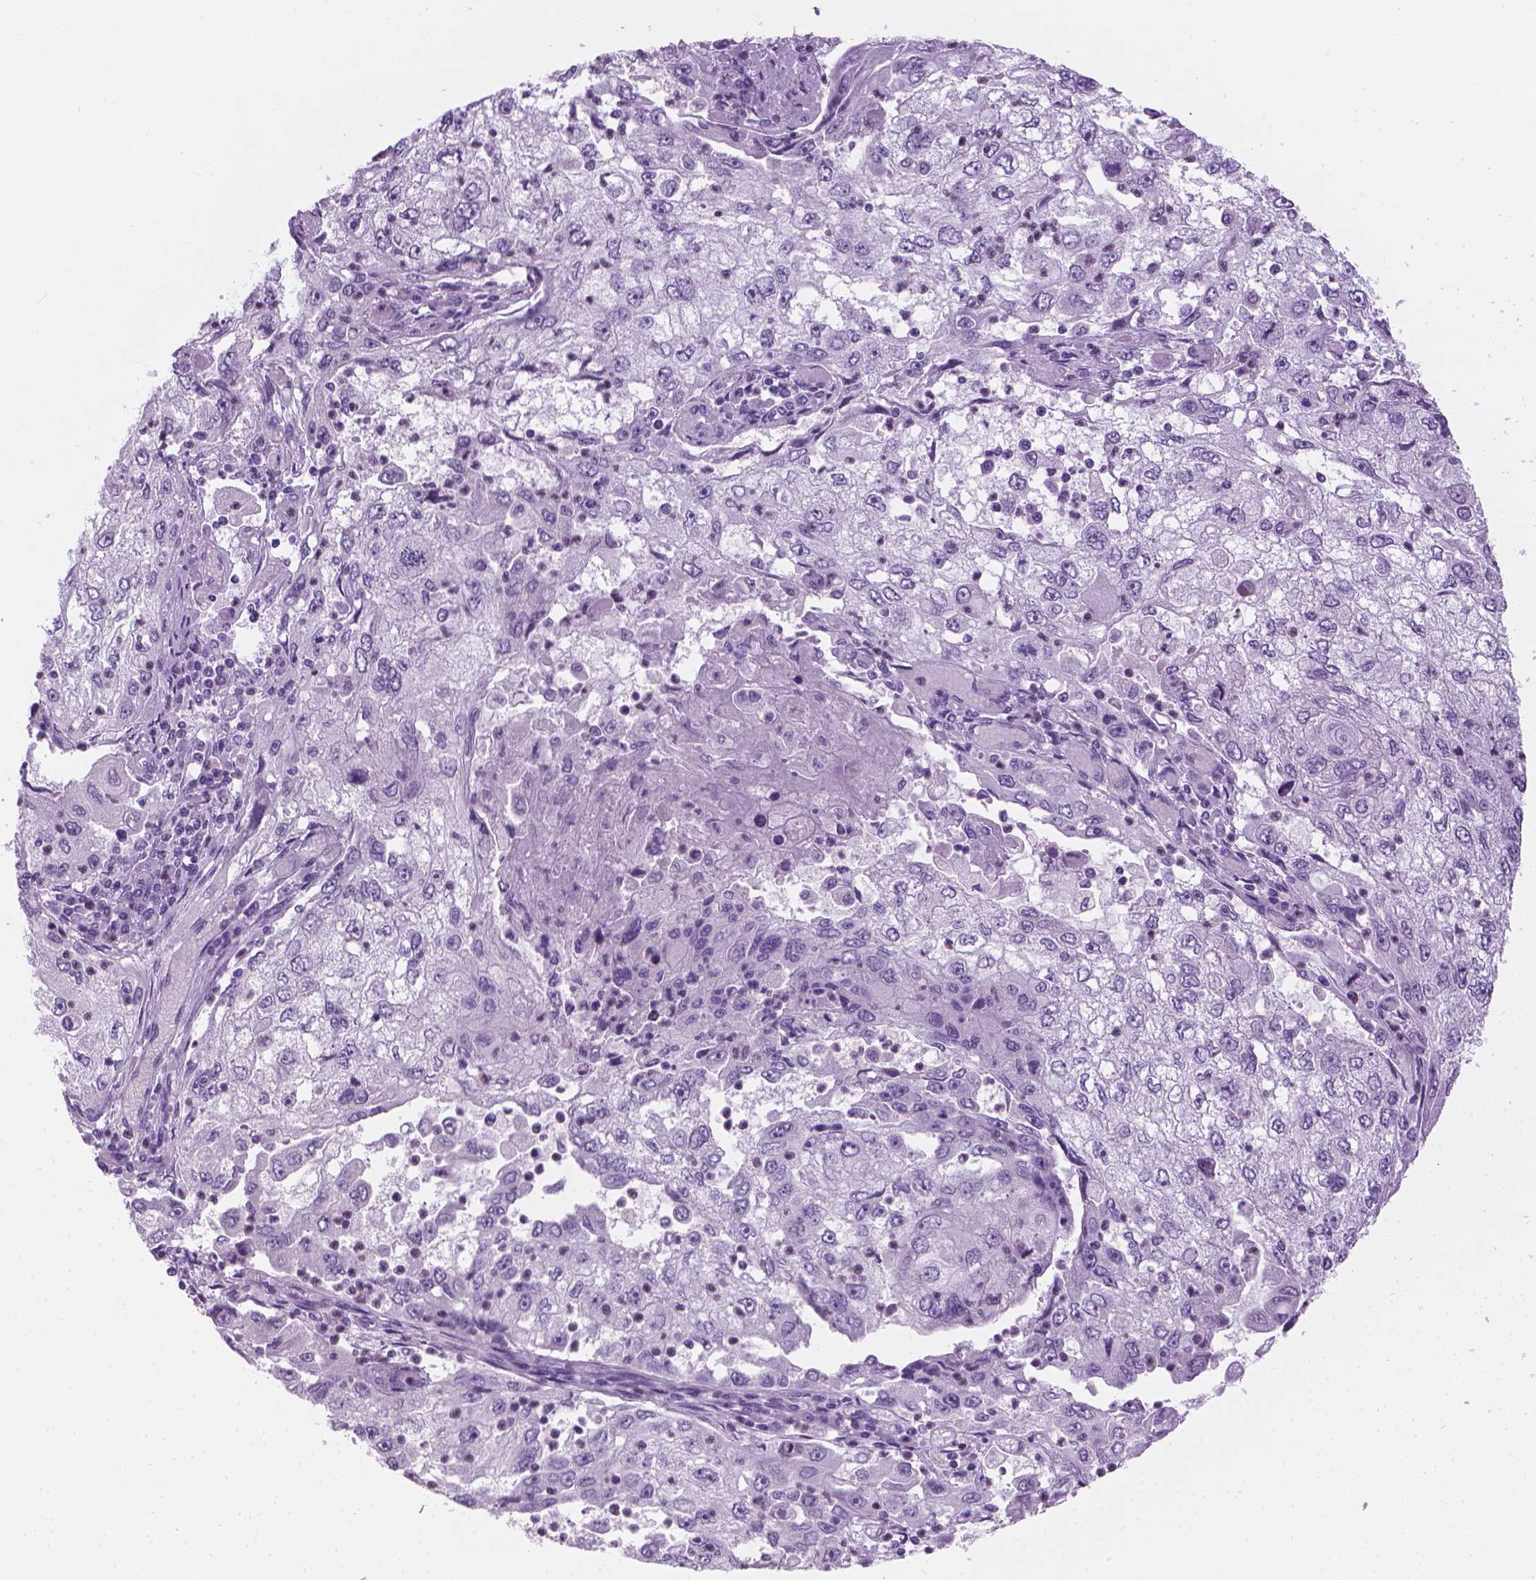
{"staining": {"intensity": "negative", "quantity": "none", "location": "none"}, "tissue": "cervical cancer", "cell_type": "Tumor cells", "image_type": "cancer", "snomed": [{"axis": "morphology", "description": "Squamous cell carcinoma, NOS"}, {"axis": "topography", "description": "Cervix"}], "caption": "High power microscopy photomicrograph of an immunohistochemistry (IHC) image of cervical cancer, revealing no significant staining in tumor cells.", "gene": "TTC29", "patient": {"sex": "female", "age": 36}}